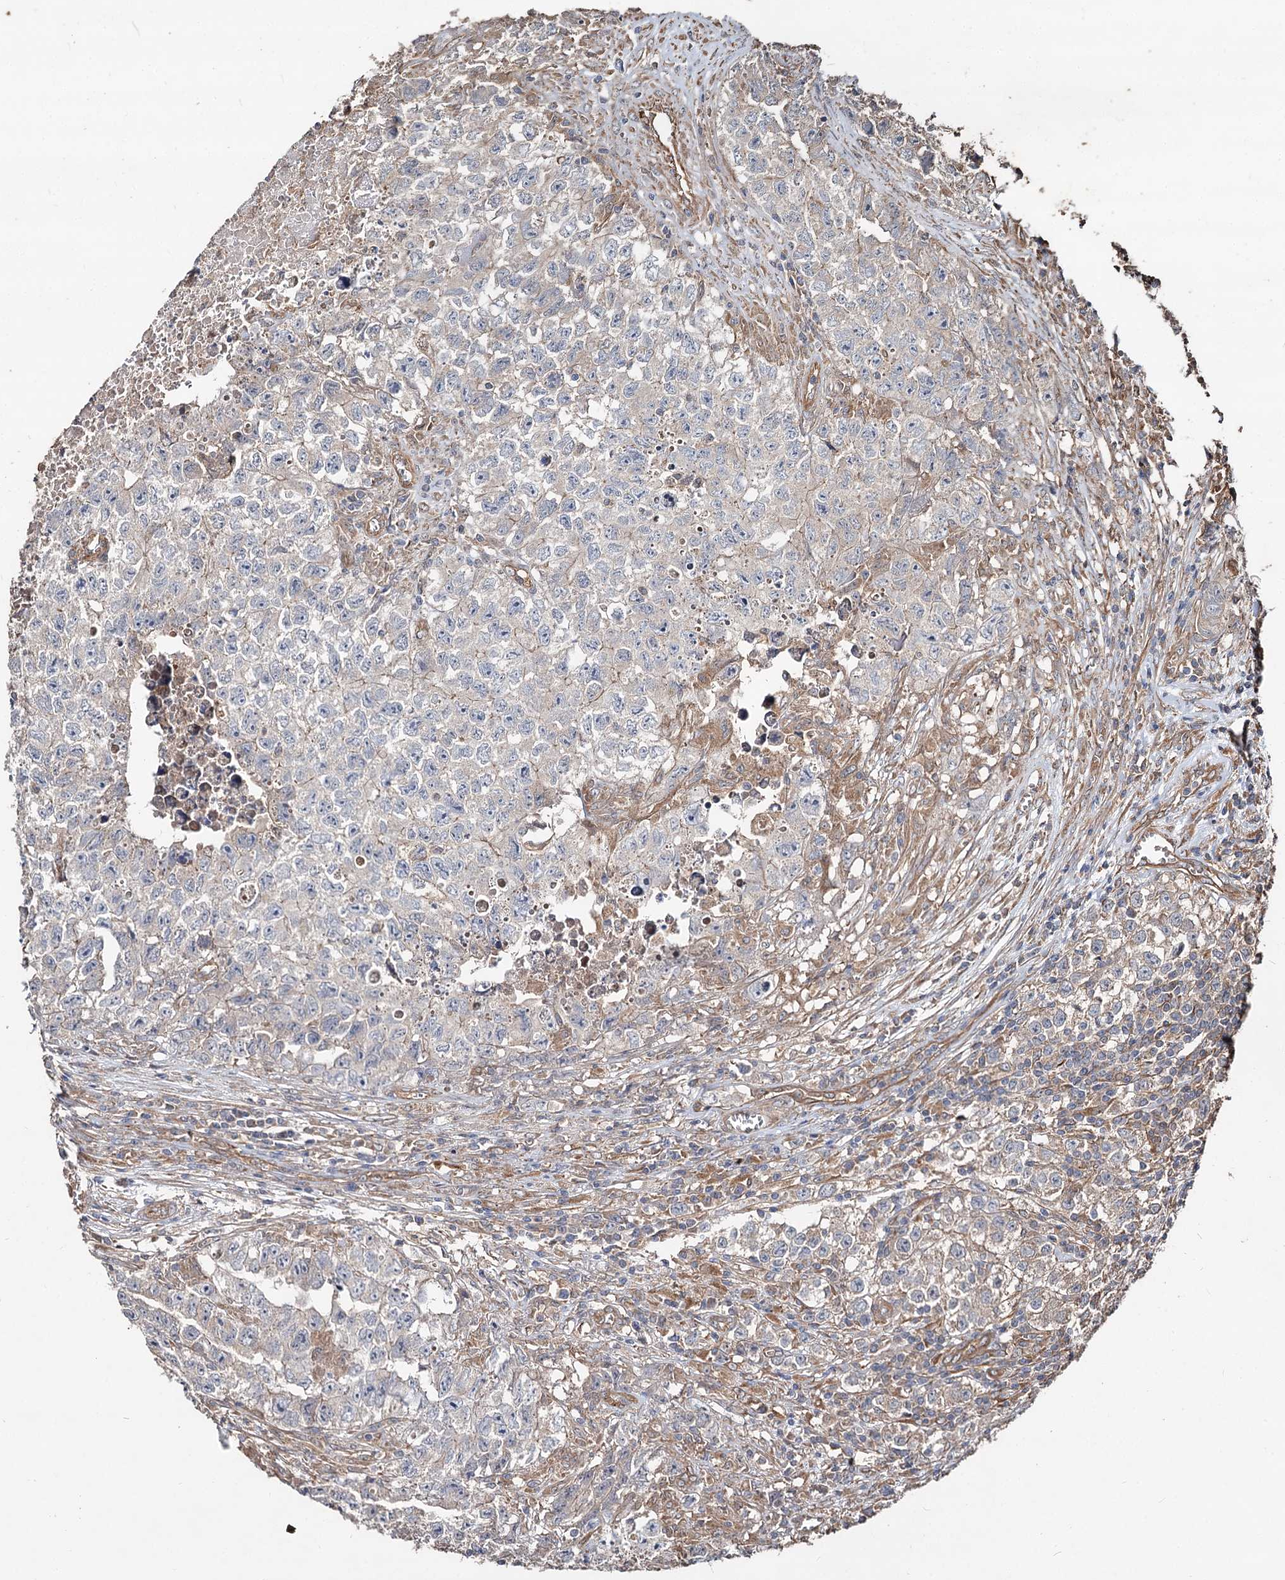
{"staining": {"intensity": "negative", "quantity": "none", "location": "none"}, "tissue": "testis cancer", "cell_type": "Tumor cells", "image_type": "cancer", "snomed": [{"axis": "morphology", "description": "Seminoma, NOS"}, {"axis": "morphology", "description": "Carcinoma, Embryonal, NOS"}, {"axis": "topography", "description": "Testis"}], "caption": "IHC micrograph of neoplastic tissue: testis cancer stained with DAB (3,3'-diaminobenzidine) demonstrates no significant protein staining in tumor cells.", "gene": "SPART", "patient": {"sex": "male", "age": 43}}